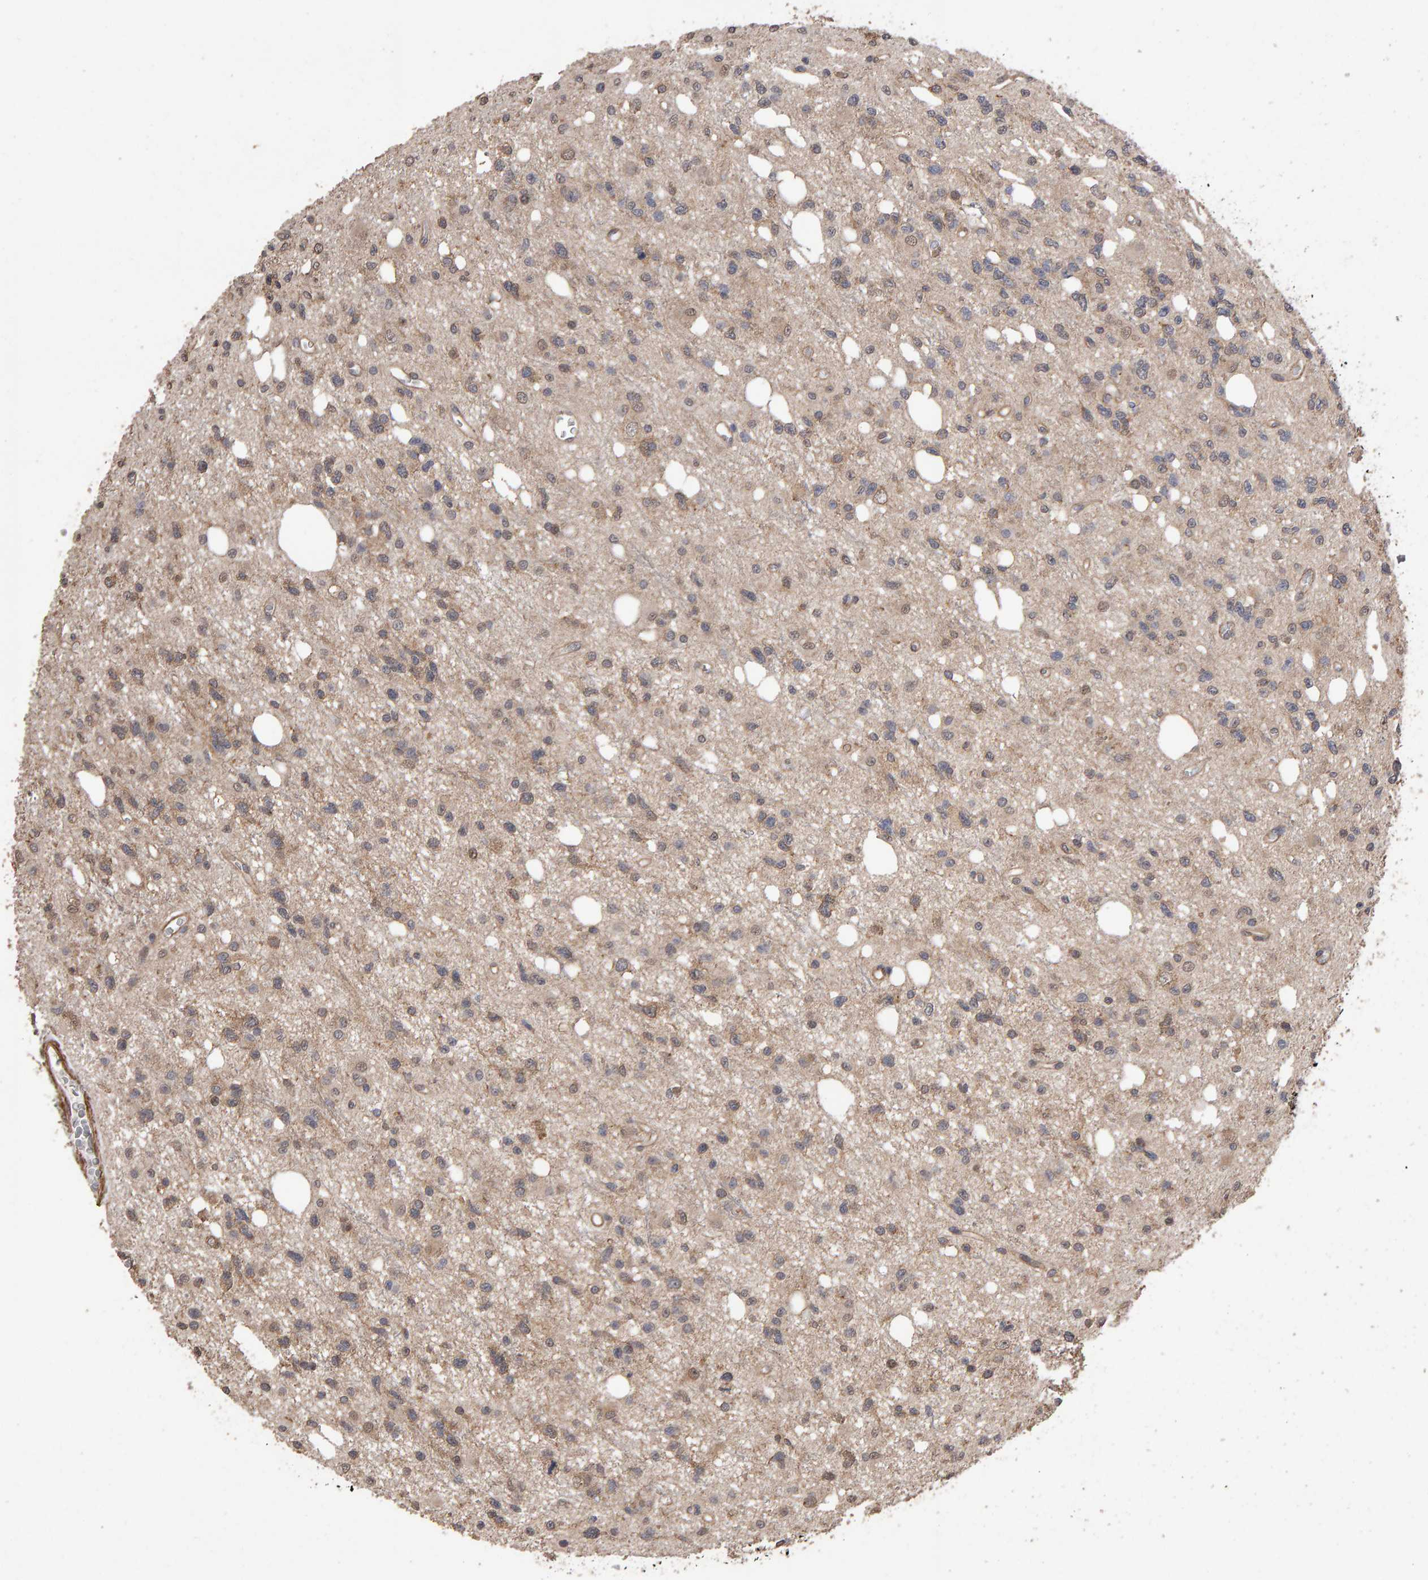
{"staining": {"intensity": "weak", "quantity": "25%-75%", "location": "cytoplasmic/membranous"}, "tissue": "glioma", "cell_type": "Tumor cells", "image_type": "cancer", "snomed": [{"axis": "morphology", "description": "Glioma, malignant, High grade"}, {"axis": "topography", "description": "Brain"}], "caption": "Weak cytoplasmic/membranous staining is seen in approximately 25%-75% of tumor cells in glioma. Using DAB (3,3'-diaminobenzidine) (brown) and hematoxylin (blue) stains, captured at high magnification using brightfield microscopy.", "gene": "SCRIB", "patient": {"sex": "female", "age": 62}}